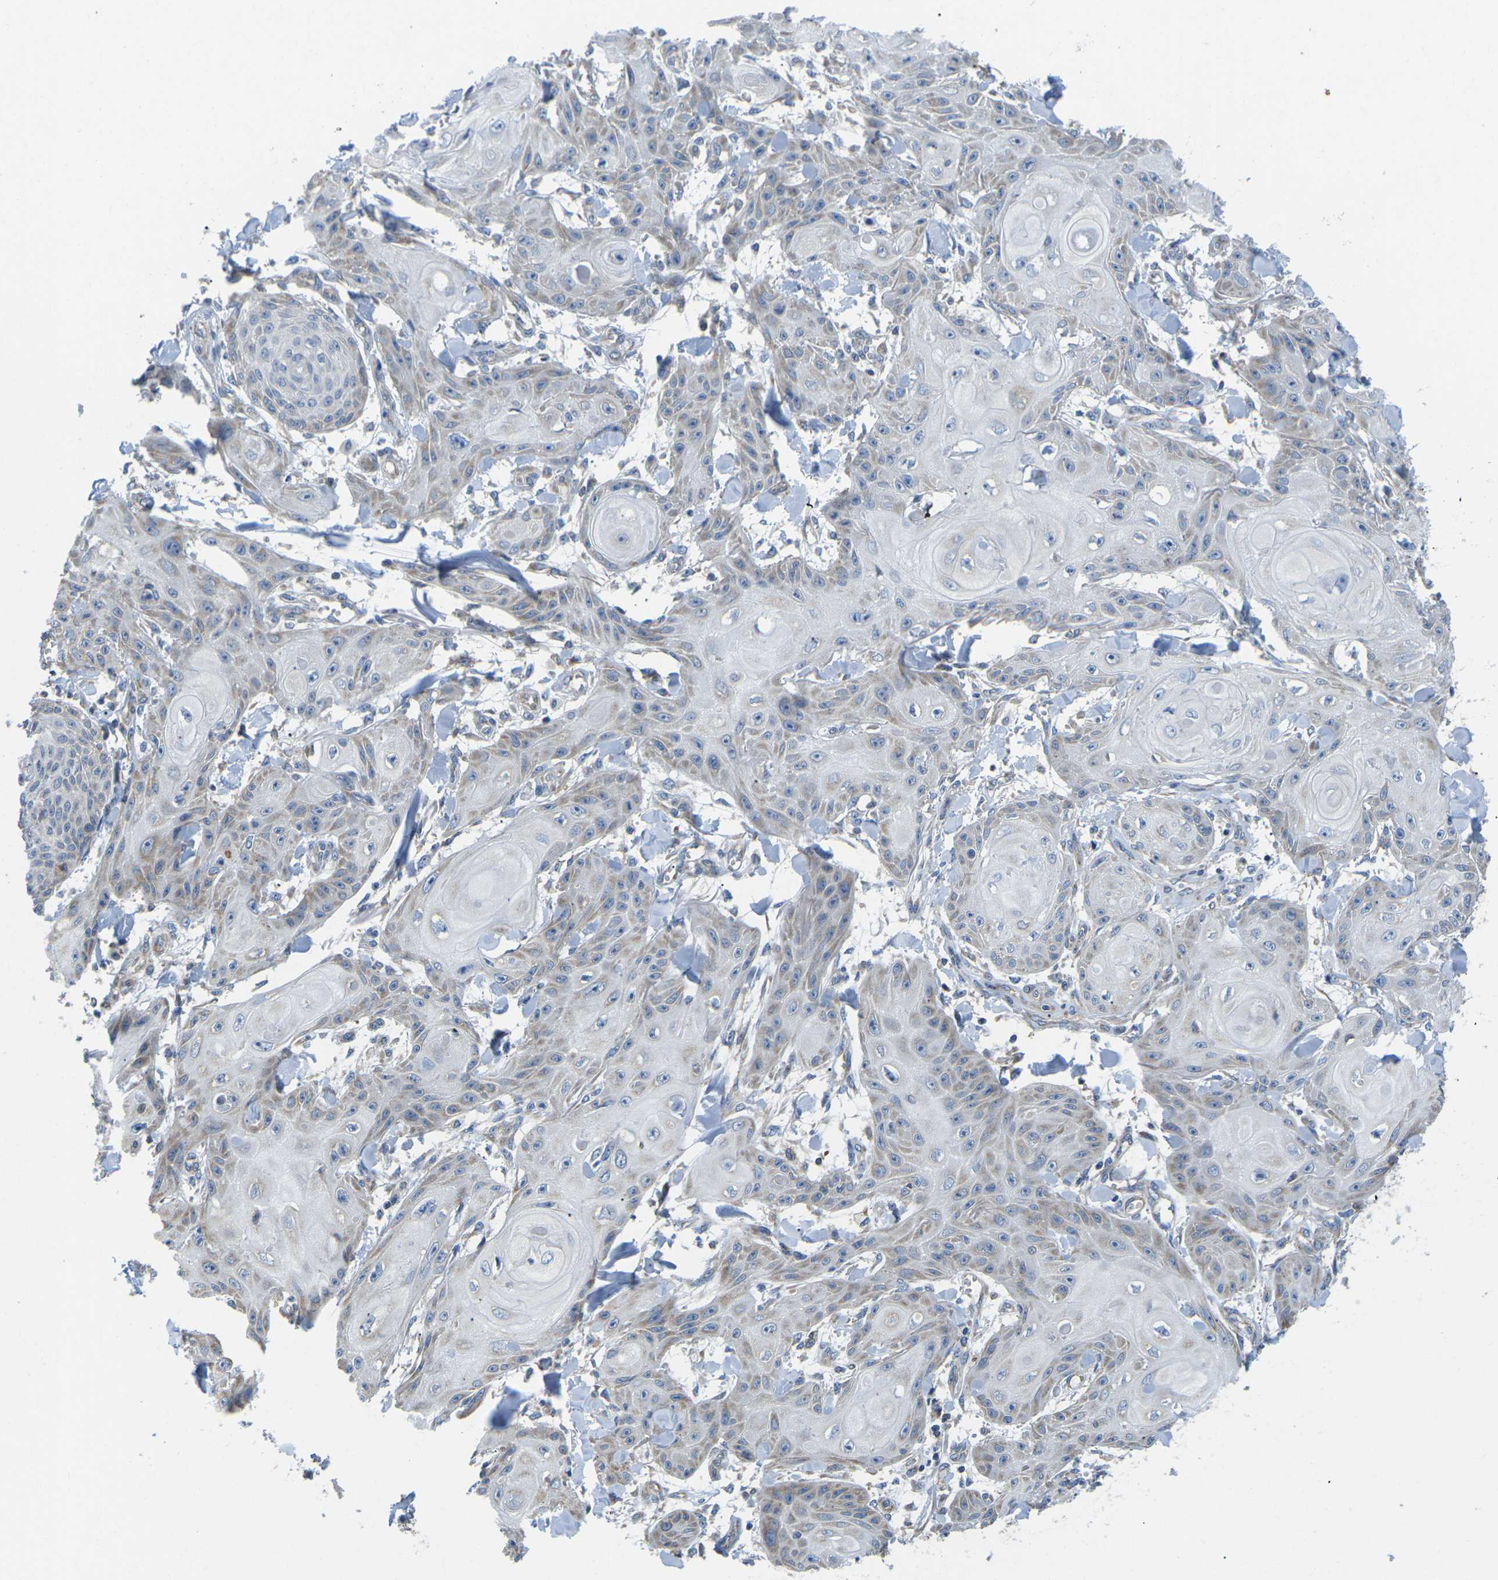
{"staining": {"intensity": "weak", "quantity": "<25%", "location": "cytoplasmic/membranous"}, "tissue": "skin cancer", "cell_type": "Tumor cells", "image_type": "cancer", "snomed": [{"axis": "morphology", "description": "Squamous cell carcinoma, NOS"}, {"axis": "topography", "description": "Skin"}], "caption": "The immunohistochemistry photomicrograph has no significant staining in tumor cells of skin cancer tissue.", "gene": "TMEFF2", "patient": {"sex": "male", "age": 74}}